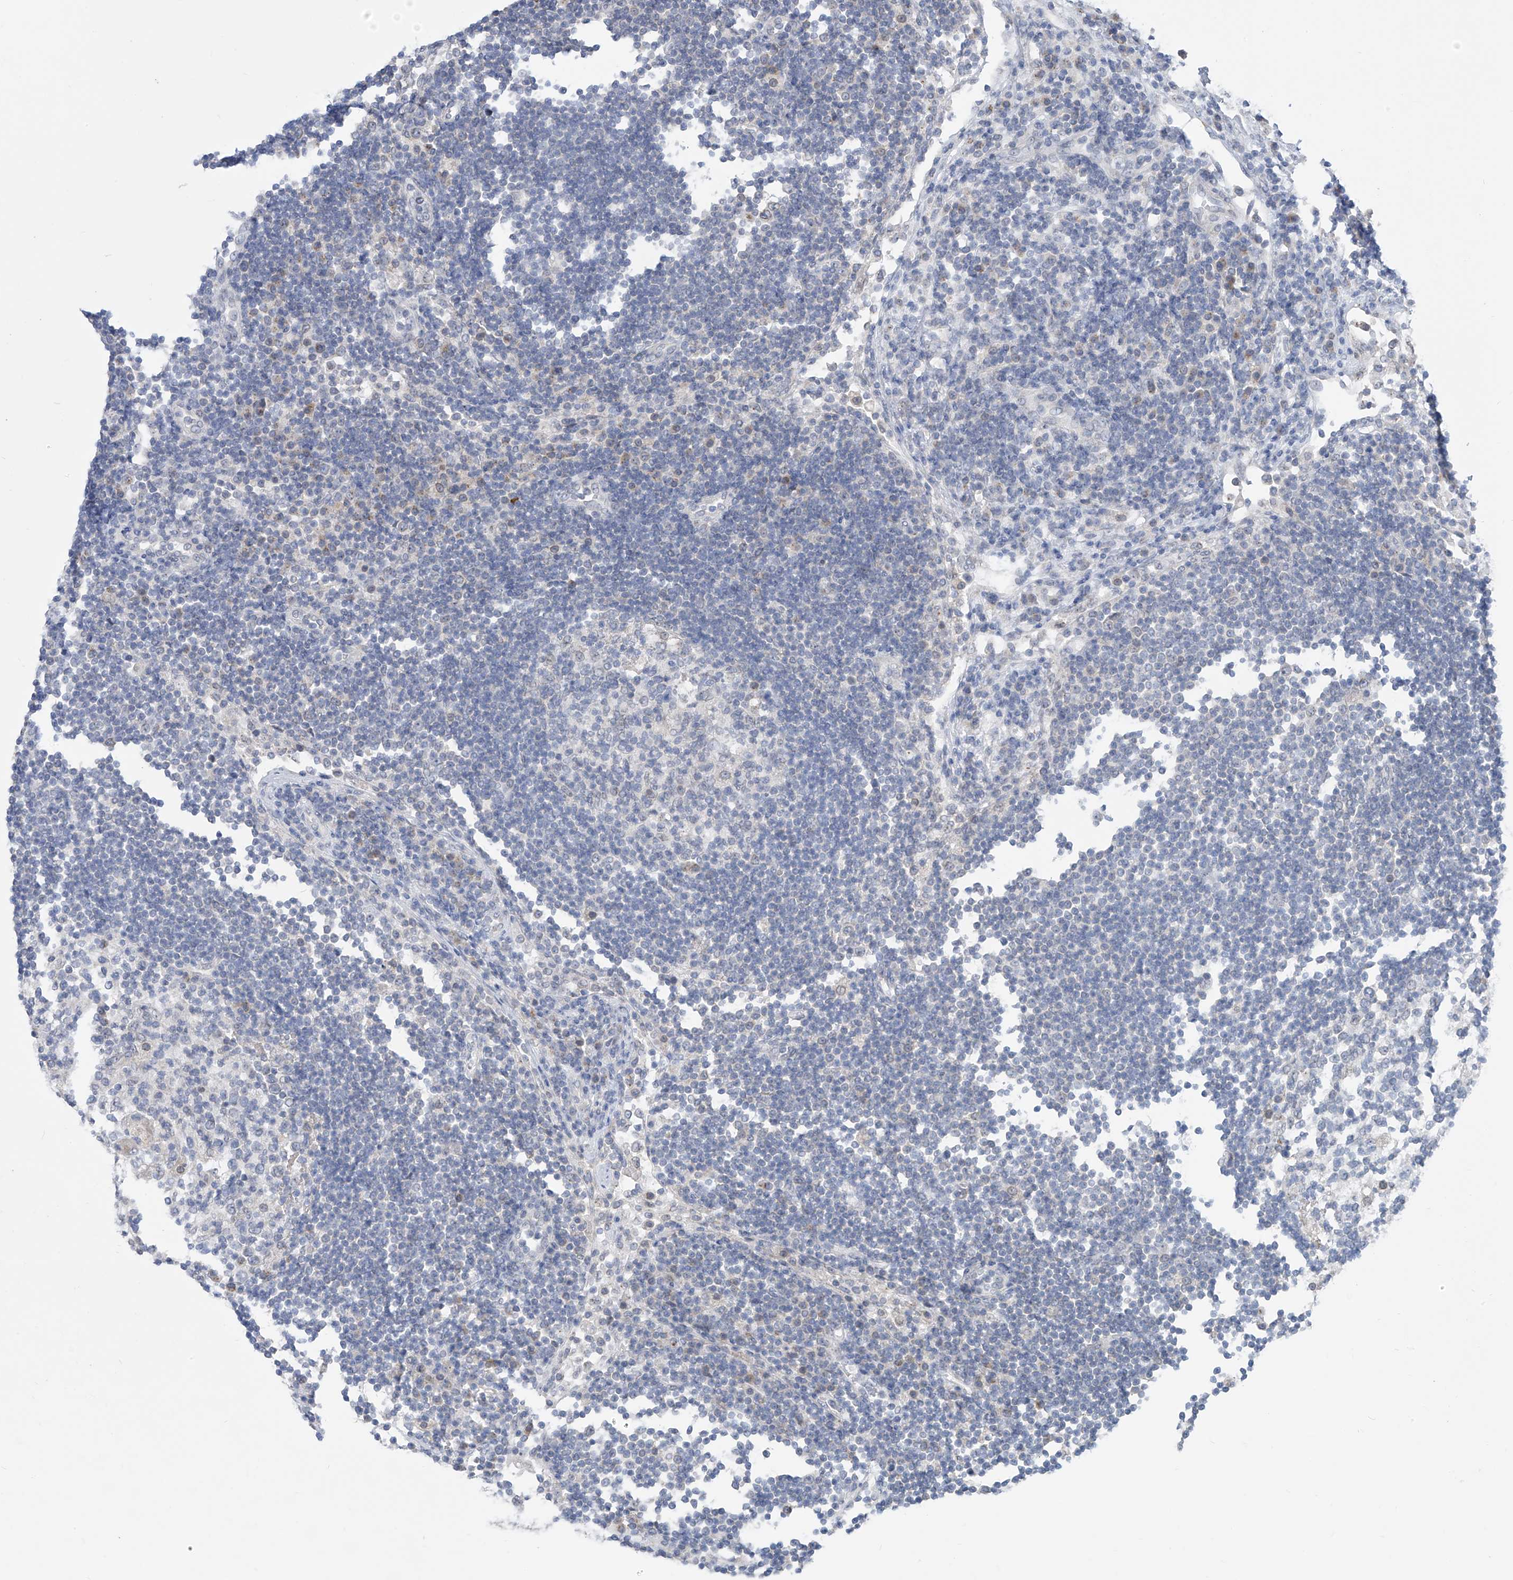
{"staining": {"intensity": "negative", "quantity": "none", "location": "none"}, "tissue": "lymph node", "cell_type": "Germinal center cells", "image_type": "normal", "snomed": [{"axis": "morphology", "description": "Normal tissue, NOS"}, {"axis": "topography", "description": "Lymph node"}], "caption": "Germinal center cells show no significant protein expression in unremarkable lymph node. Brightfield microscopy of IHC stained with DAB (3,3'-diaminobenzidine) (brown) and hematoxylin (blue), captured at high magnification.", "gene": "KRTAP25", "patient": {"sex": "female", "age": 53}}